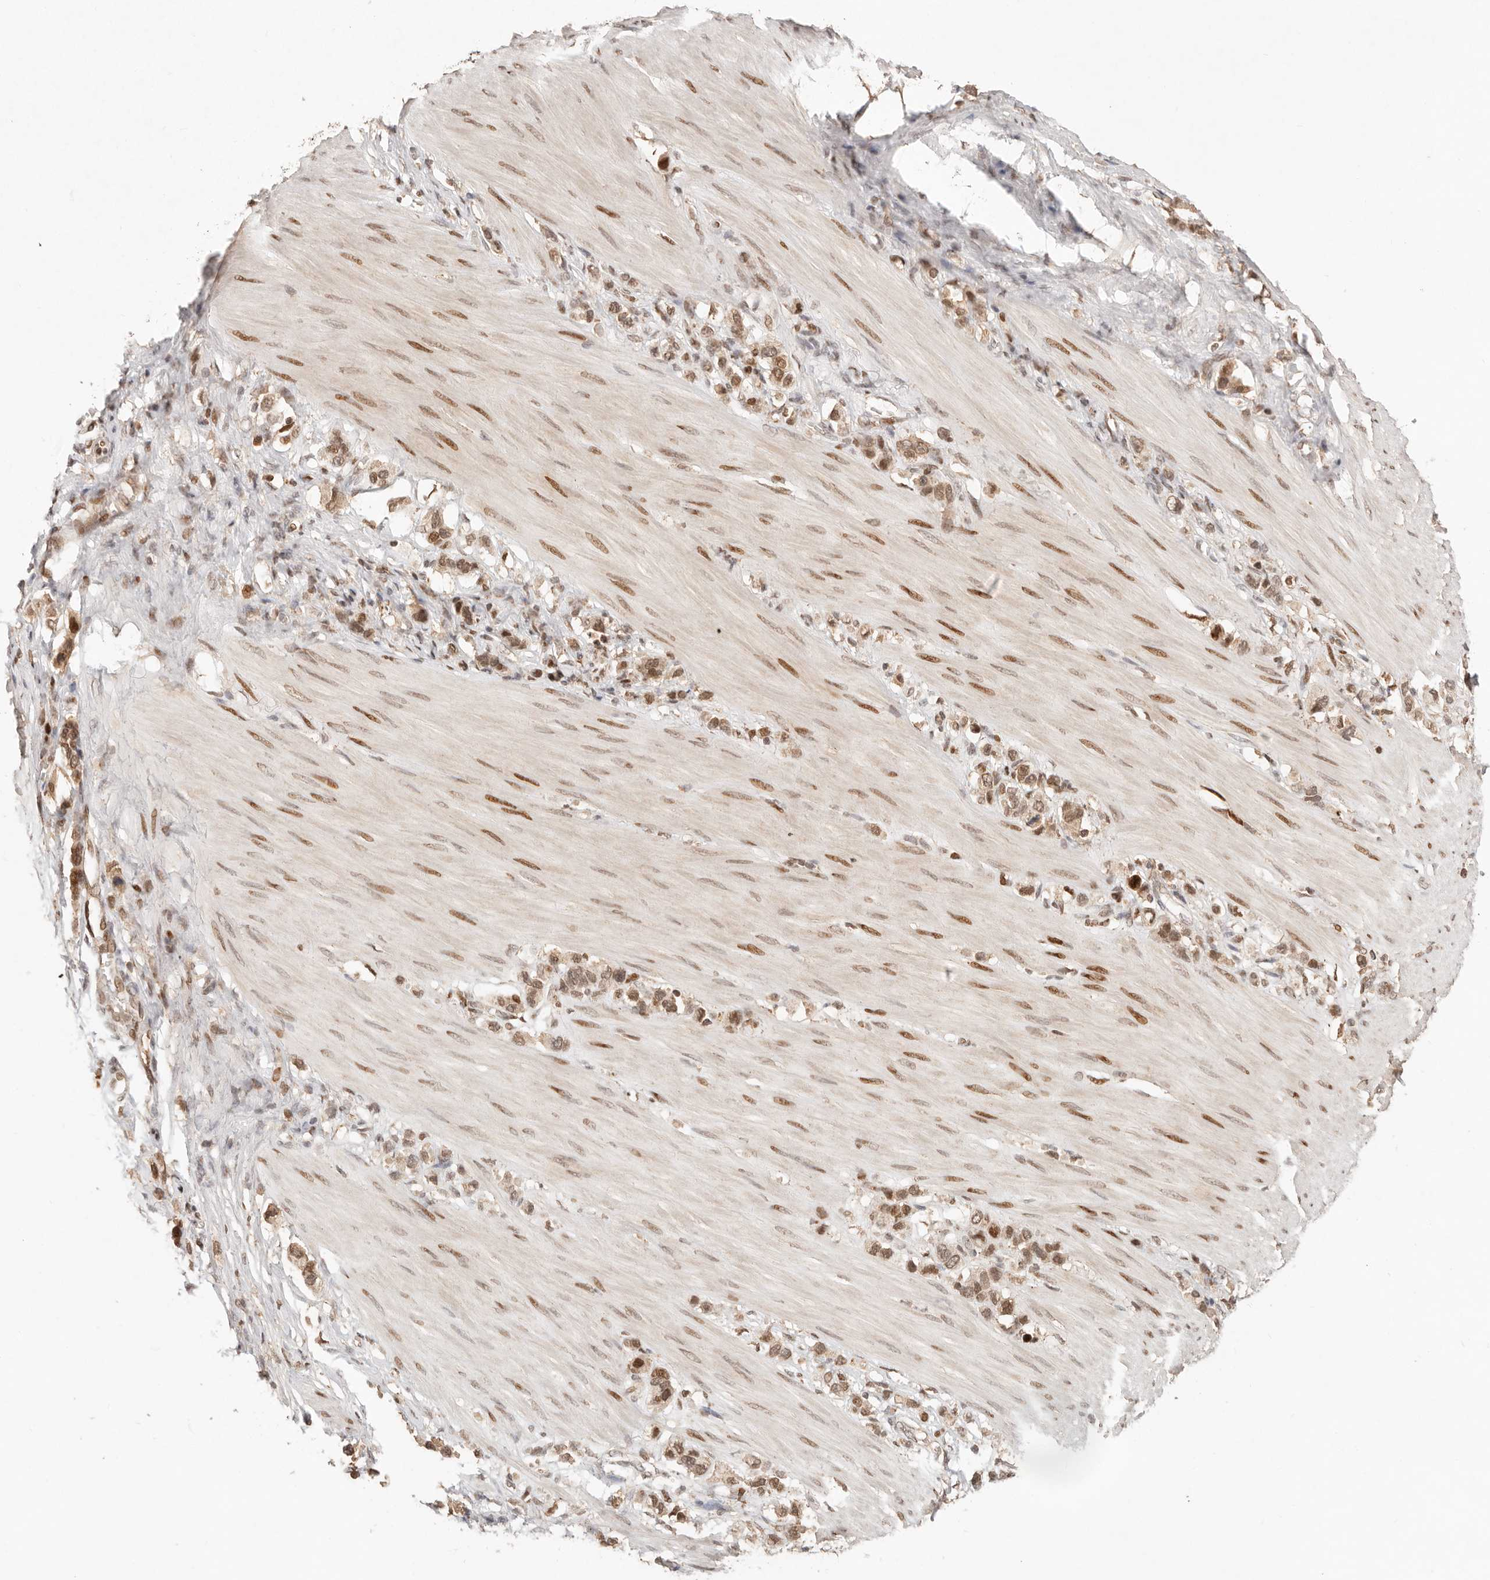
{"staining": {"intensity": "moderate", "quantity": ">75%", "location": "nuclear"}, "tissue": "stomach cancer", "cell_type": "Tumor cells", "image_type": "cancer", "snomed": [{"axis": "morphology", "description": "Adenocarcinoma, NOS"}, {"axis": "topography", "description": "Stomach"}], "caption": "Tumor cells reveal medium levels of moderate nuclear expression in about >75% of cells in human stomach cancer.", "gene": "NPAS2", "patient": {"sex": "female", "age": 65}}